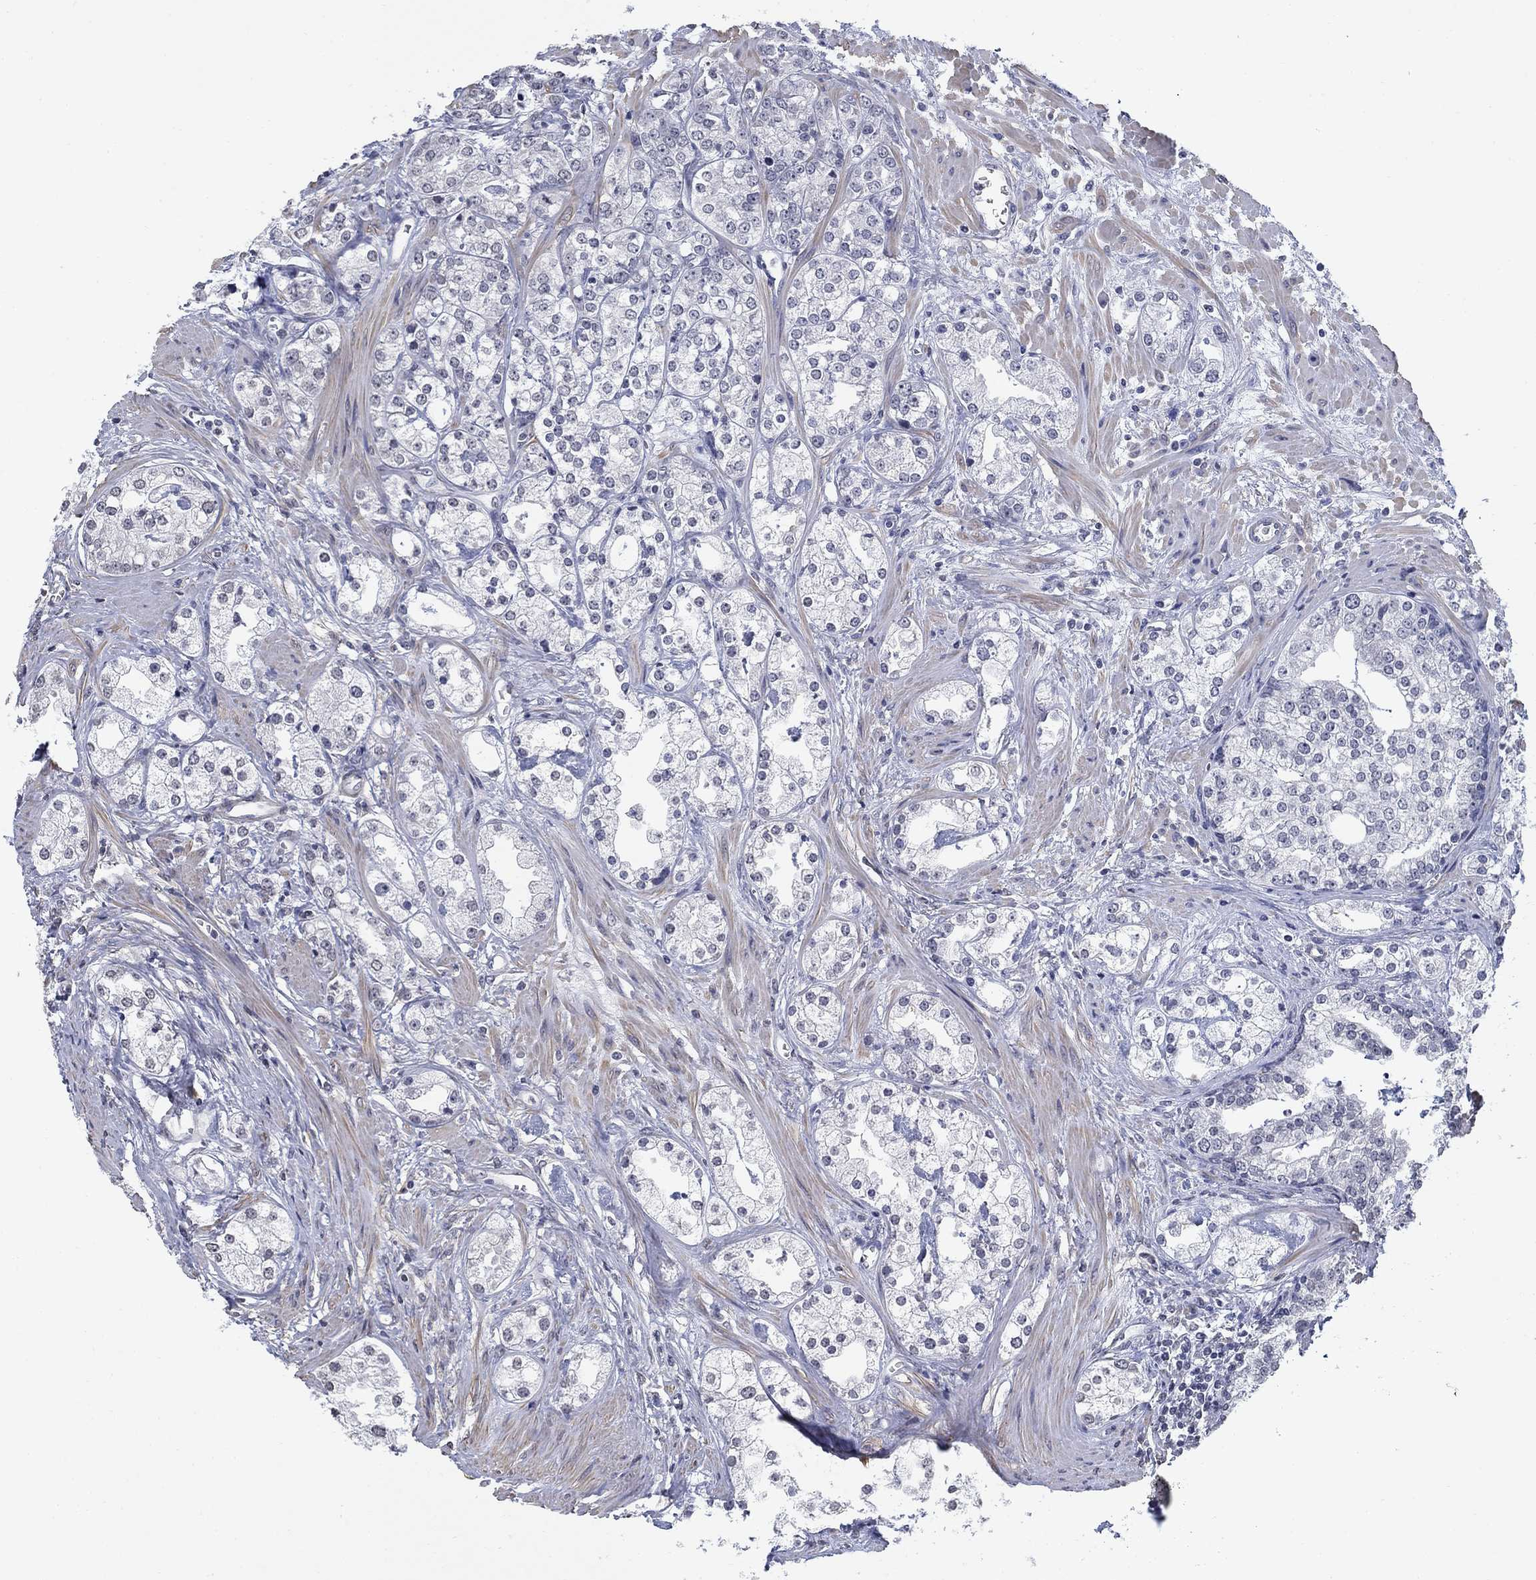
{"staining": {"intensity": "negative", "quantity": "none", "location": "none"}, "tissue": "prostate cancer", "cell_type": "Tumor cells", "image_type": "cancer", "snomed": [{"axis": "morphology", "description": "Adenocarcinoma, NOS"}, {"axis": "topography", "description": "Prostate and seminal vesicle, NOS"}, {"axis": "topography", "description": "Prostate"}], "caption": "Tumor cells are negative for protein expression in human prostate cancer (adenocarcinoma).", "gene": "OTUB2", "patient": {"sex": "male", "age": 62}}